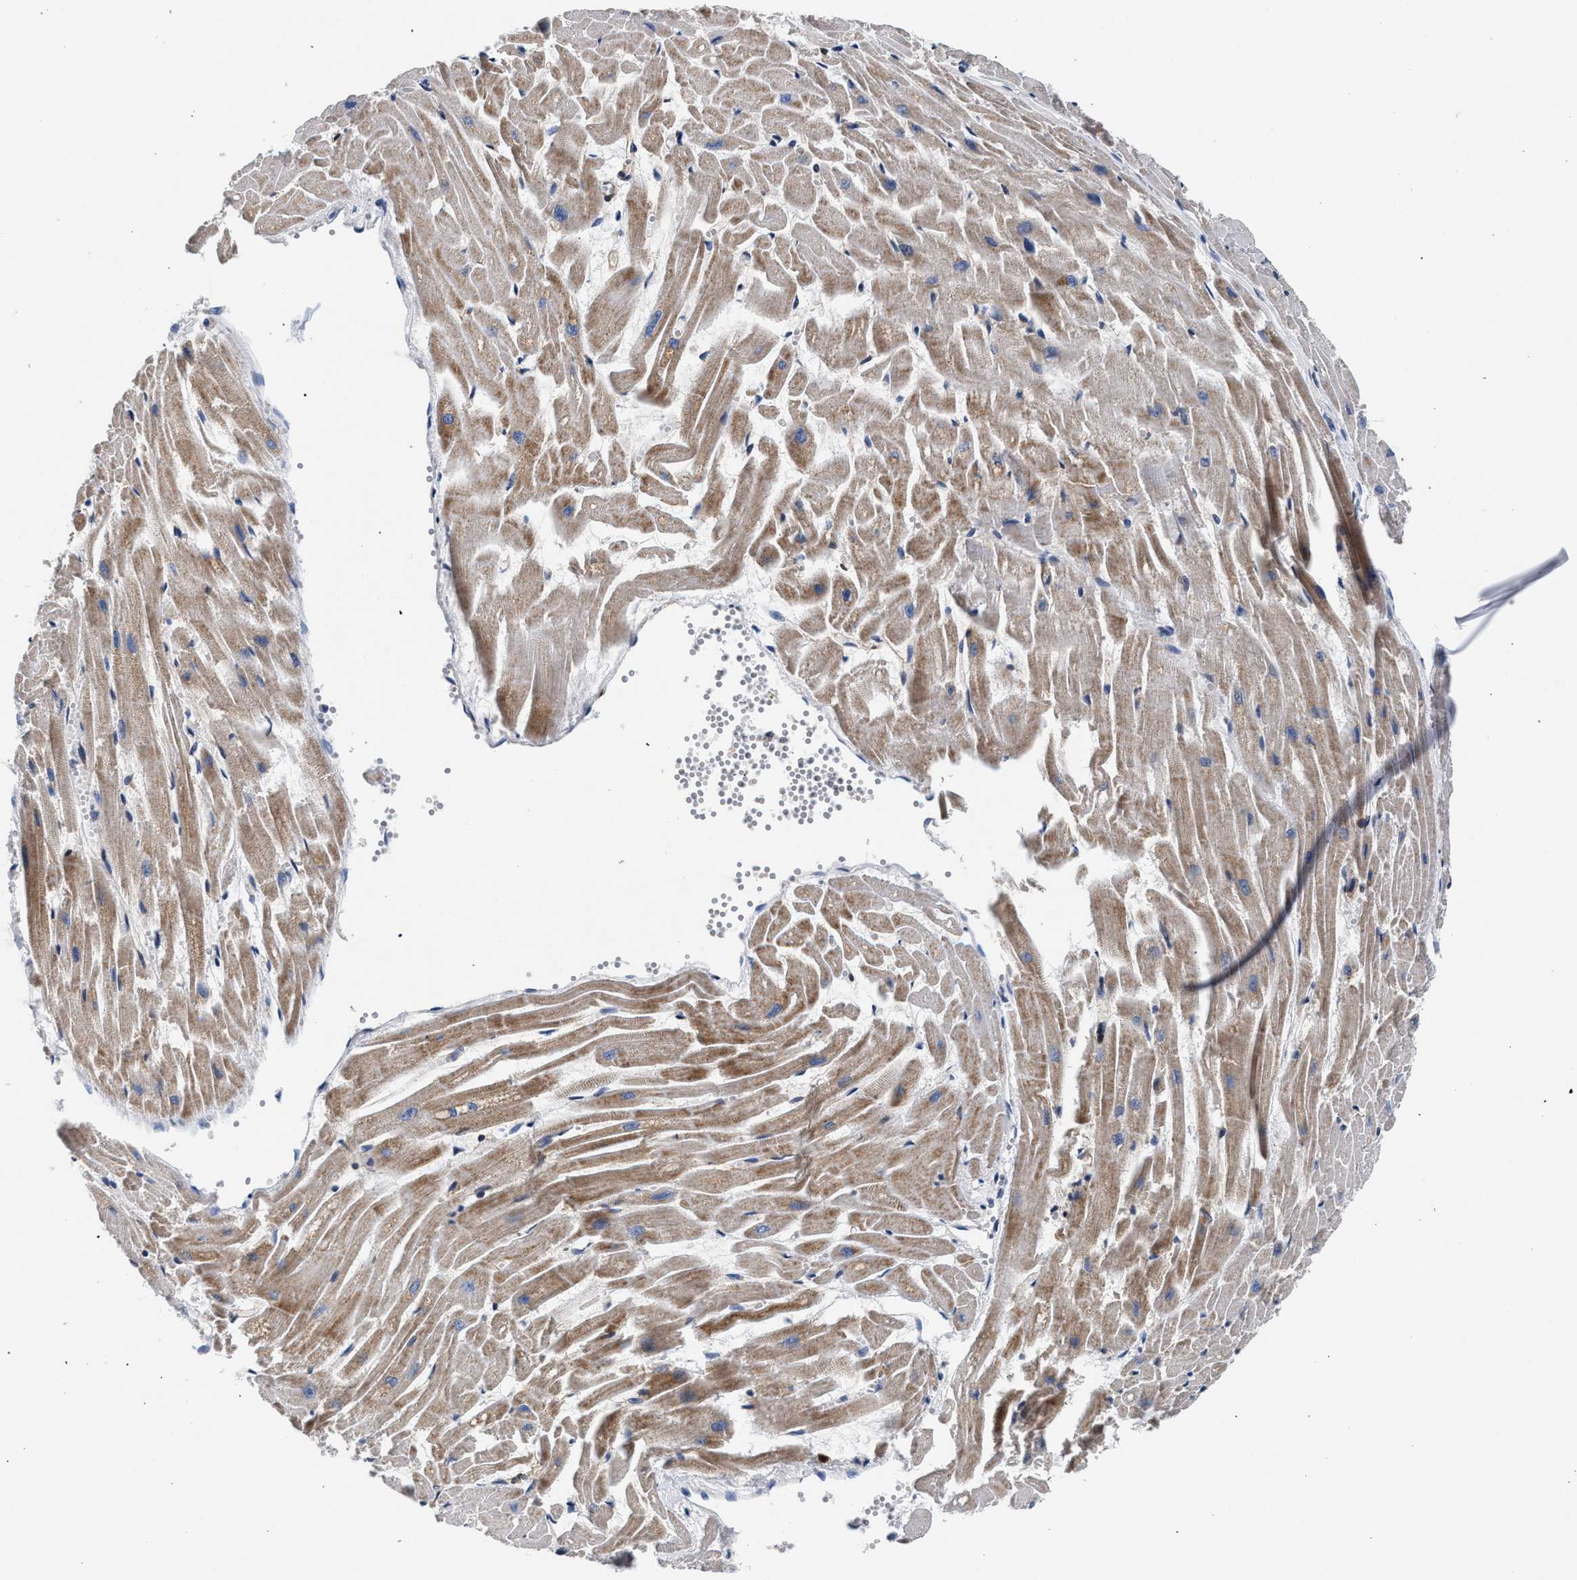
{"staining": {"intensity": "weak", "quantity": ">75%", "location": "cytoplasmic/membranous"}, "tissue": "heart muscle", "cell_type": "Cardiomyocytes", "image_type": "normal", "snomed": [{"axis": "morphology", "description": "Normal tissue, NOS"}, {"axis": "topography", "description": "Heart"}], "caption": "Heart muscle stained with immunohistochemistry (IHC) reveals weak cytoplasmic/membranous expression in about >75% of cardiomyocytes.", "gene": "LASP1", "patient": {"sex": "female", "age": 19}}